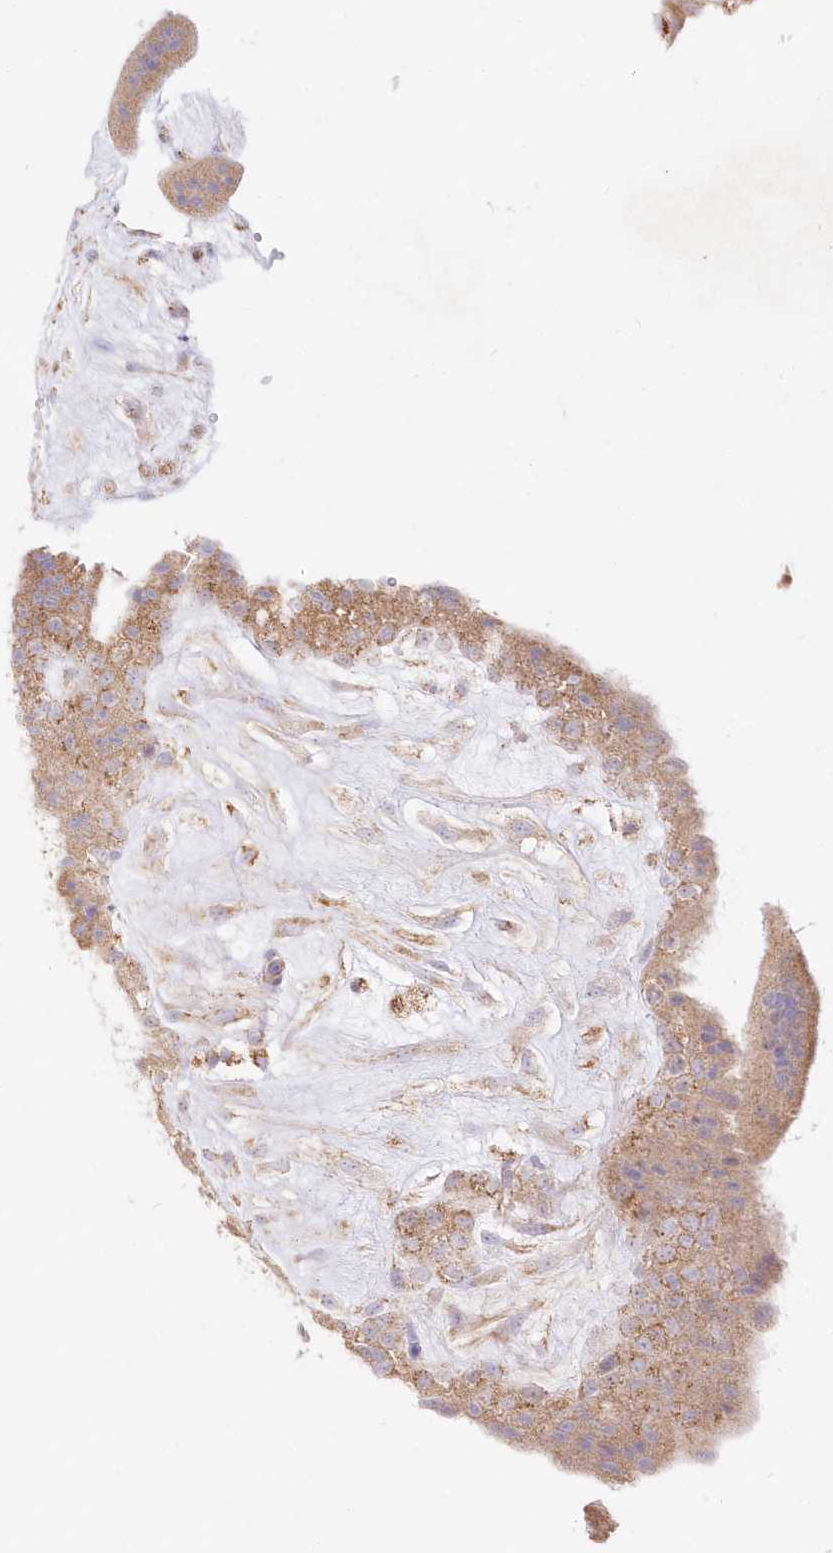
{"staining": {"intensity": "moderate", "quantity": ">75%", "location": "cytoplasmic/membranous"}, "tissue": "placenta", "cell_type": "Trophoblastic cells", "image_type": "normal", "snomed": [{"axis": "morphology", "description": "Normal tissue, NOS"}, {"axis": "topography", "description": "Placenta"}], "caption": "This is a micrograph of immunohistochemistry staining of benign placenta, which shows moderate expression in the cytoplasmic/membranous of trophoblastic cells.", "gene": "DNA2", "patient": {"sex": "female", "age": 18}}